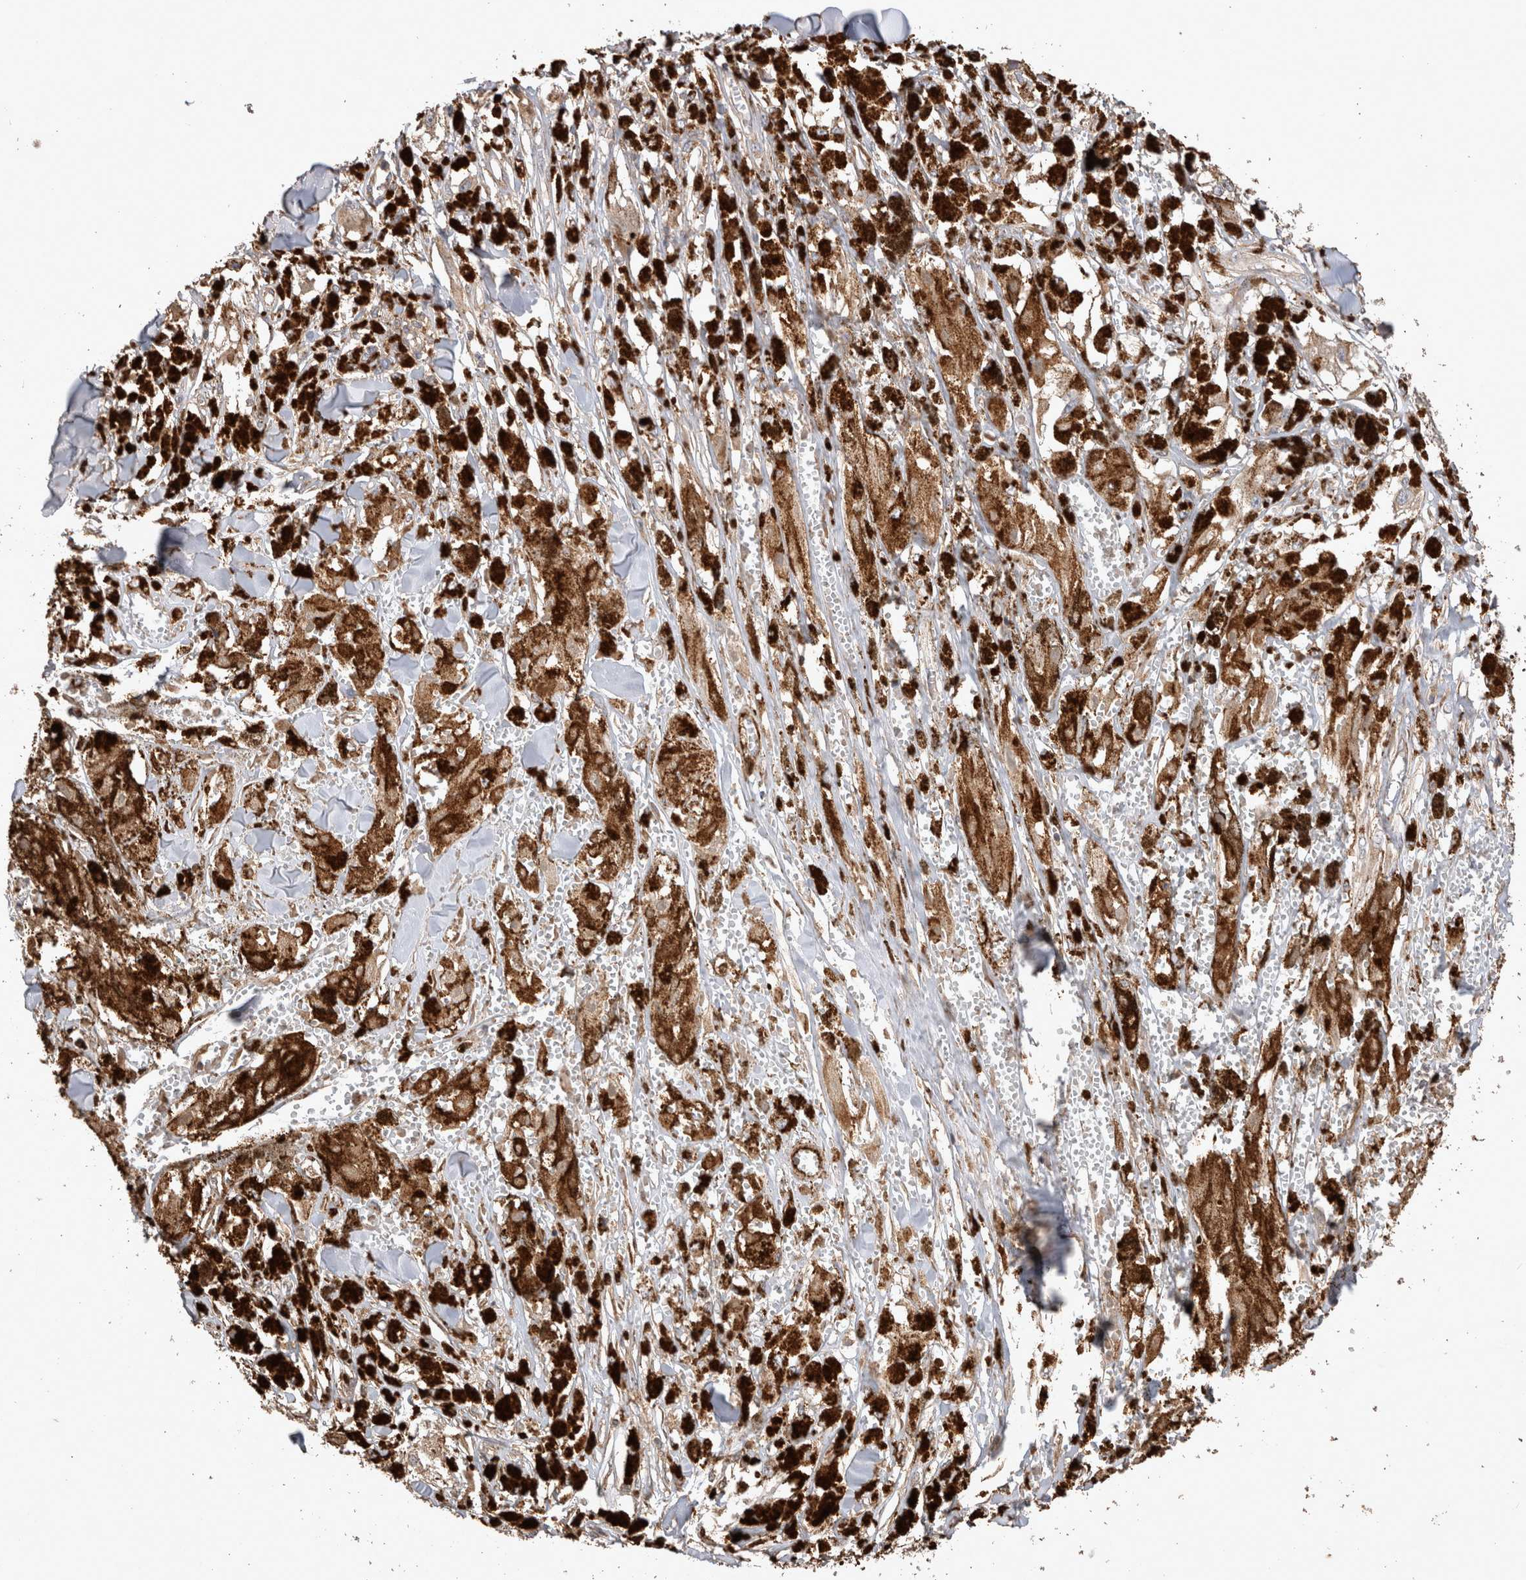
{"staining": {"intensity": "weak", "quantity": "<25%", "location": "cytoplasmic/membranous"}, "tissue": "melanoma", "cell_type": "Tumor cells", "image_type": "cancer", "snomed": [{"axis": "morphology", "description": "Malignant melanoma, NOS"}, {"axis": "topography", "description": "Skin"}], "caption": "Immunohistochemical staining of human melanoma exhibits no significant expression in tumor cells.", "gene": "SNX31", "patient": {"sex": "male", "age": 88}}